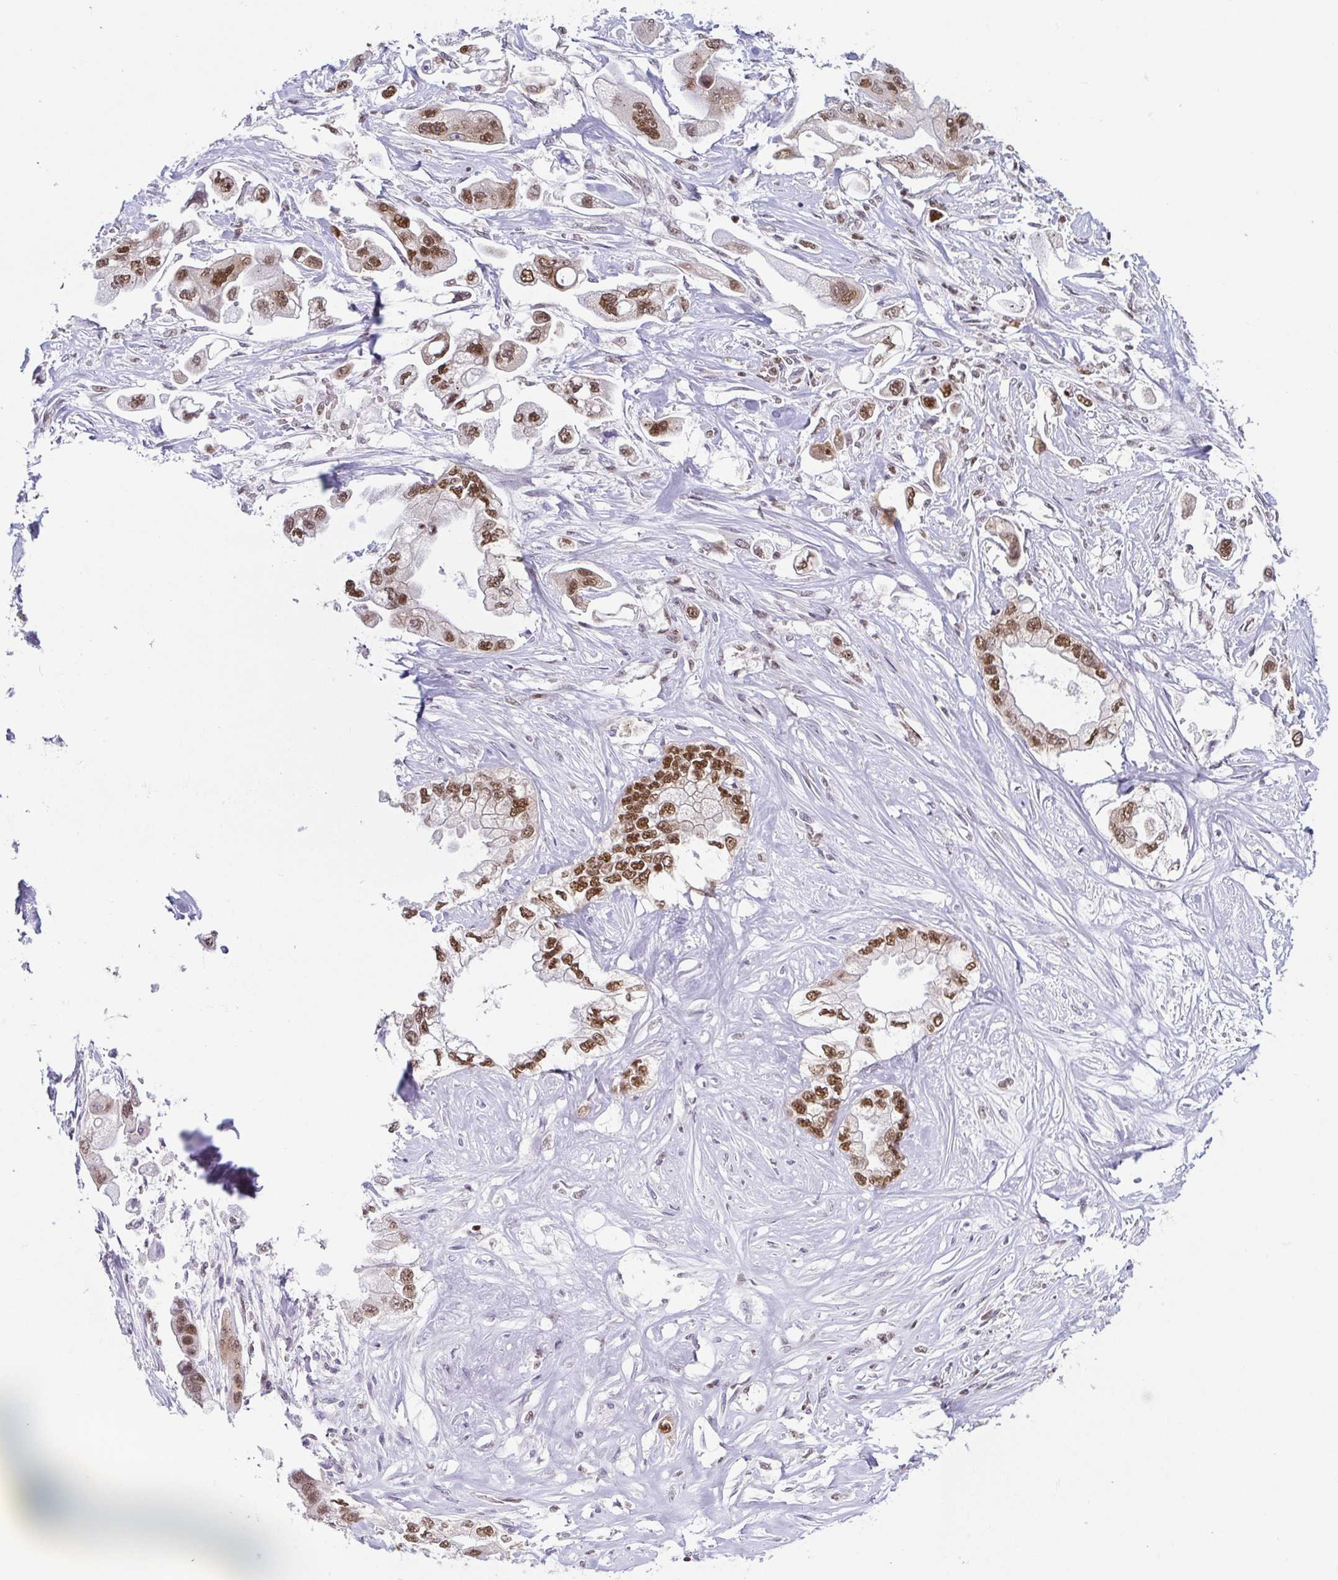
{"staining": {"intensity": "moderate", "quantity": ">75%", "location": "nuclear"}, "tissue": "stomach cancer", "cell_type": "Tumor cells", "image_type": "cancer", "snomed": [{"axis": "morphology", "description": "Adenocarcinoma, NOS"}, {"axis": "topography", "description": "Stomach"}], "caption": "Human stomach cancer stained with a brown dye reveals moderate nuclear positive expression in about >75% of tumor cells.", "gene": "EWSR1", "patient": {"sex": "male", "age": 62}}